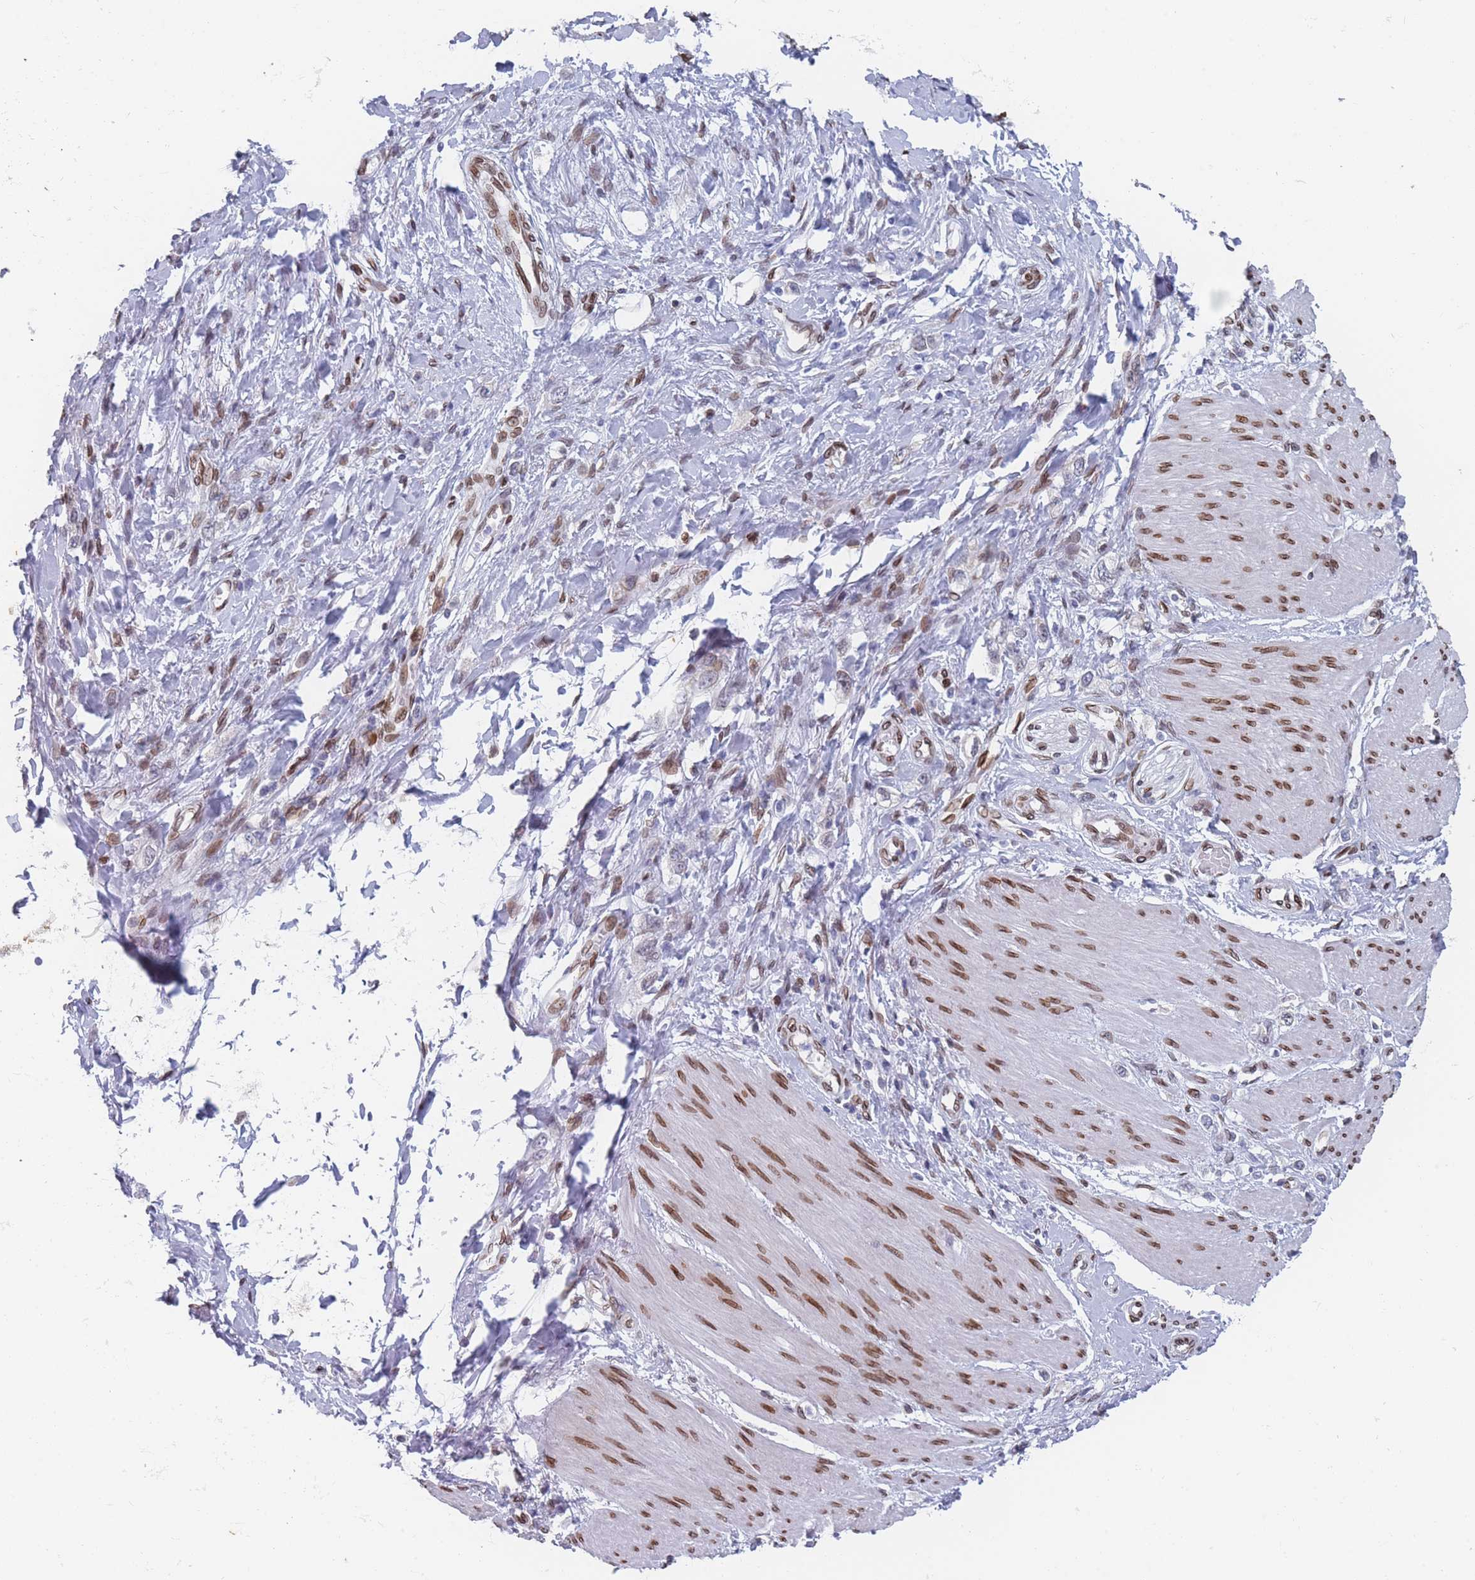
{"staining": {"intensity": "negative", "quantity": "none", "location": "none"}, "tissue": "stomach cancer", "cell_type": "Tumor cells", "image_type": "cancer", "snomed": [{"axis": "morphology", "description": "Adenocarcinoma, NOS"}, {"axis": "topography", "description": "Stomach"}], "caption": "DAB immunohistochemical staining of human stomach cancer (adenocarcinoma) shows no significant expression in tumor cells.", "gene": "ZBTB1", "patient": {"sex": "female", "age": 65}}